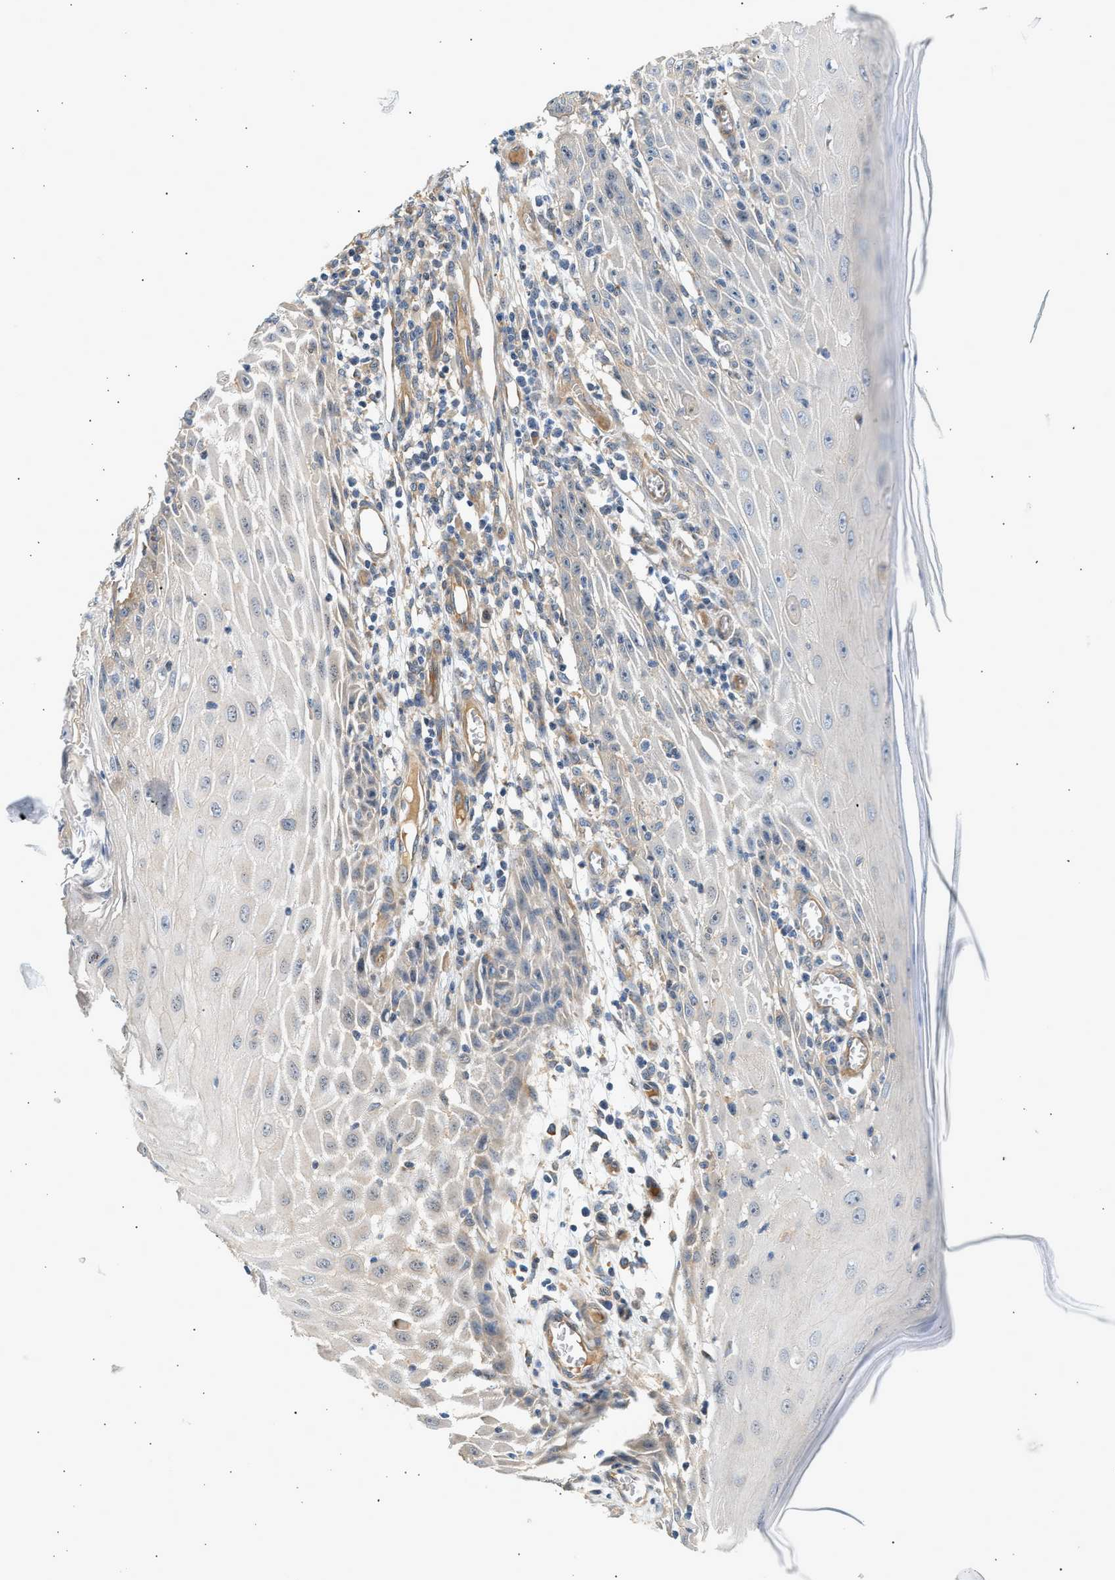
{"staining": {"intensity": "negative", "quantity": "none", "location": "none"}, "tissue": "skin cancer", "cell_type": "Tumor cells", "image_type": "cancer", "snomed": [{"axis": "morphology", "description": "Squamous cell carcinoma, NOS"}, {"axis": "topography", "description": "Skin"}], "caption": "Immunohistochemistry of human skin cancer reveals no expression in tumor cells.", "gene": "WDR31", "patient": {"sex": "female", "age": 73}}